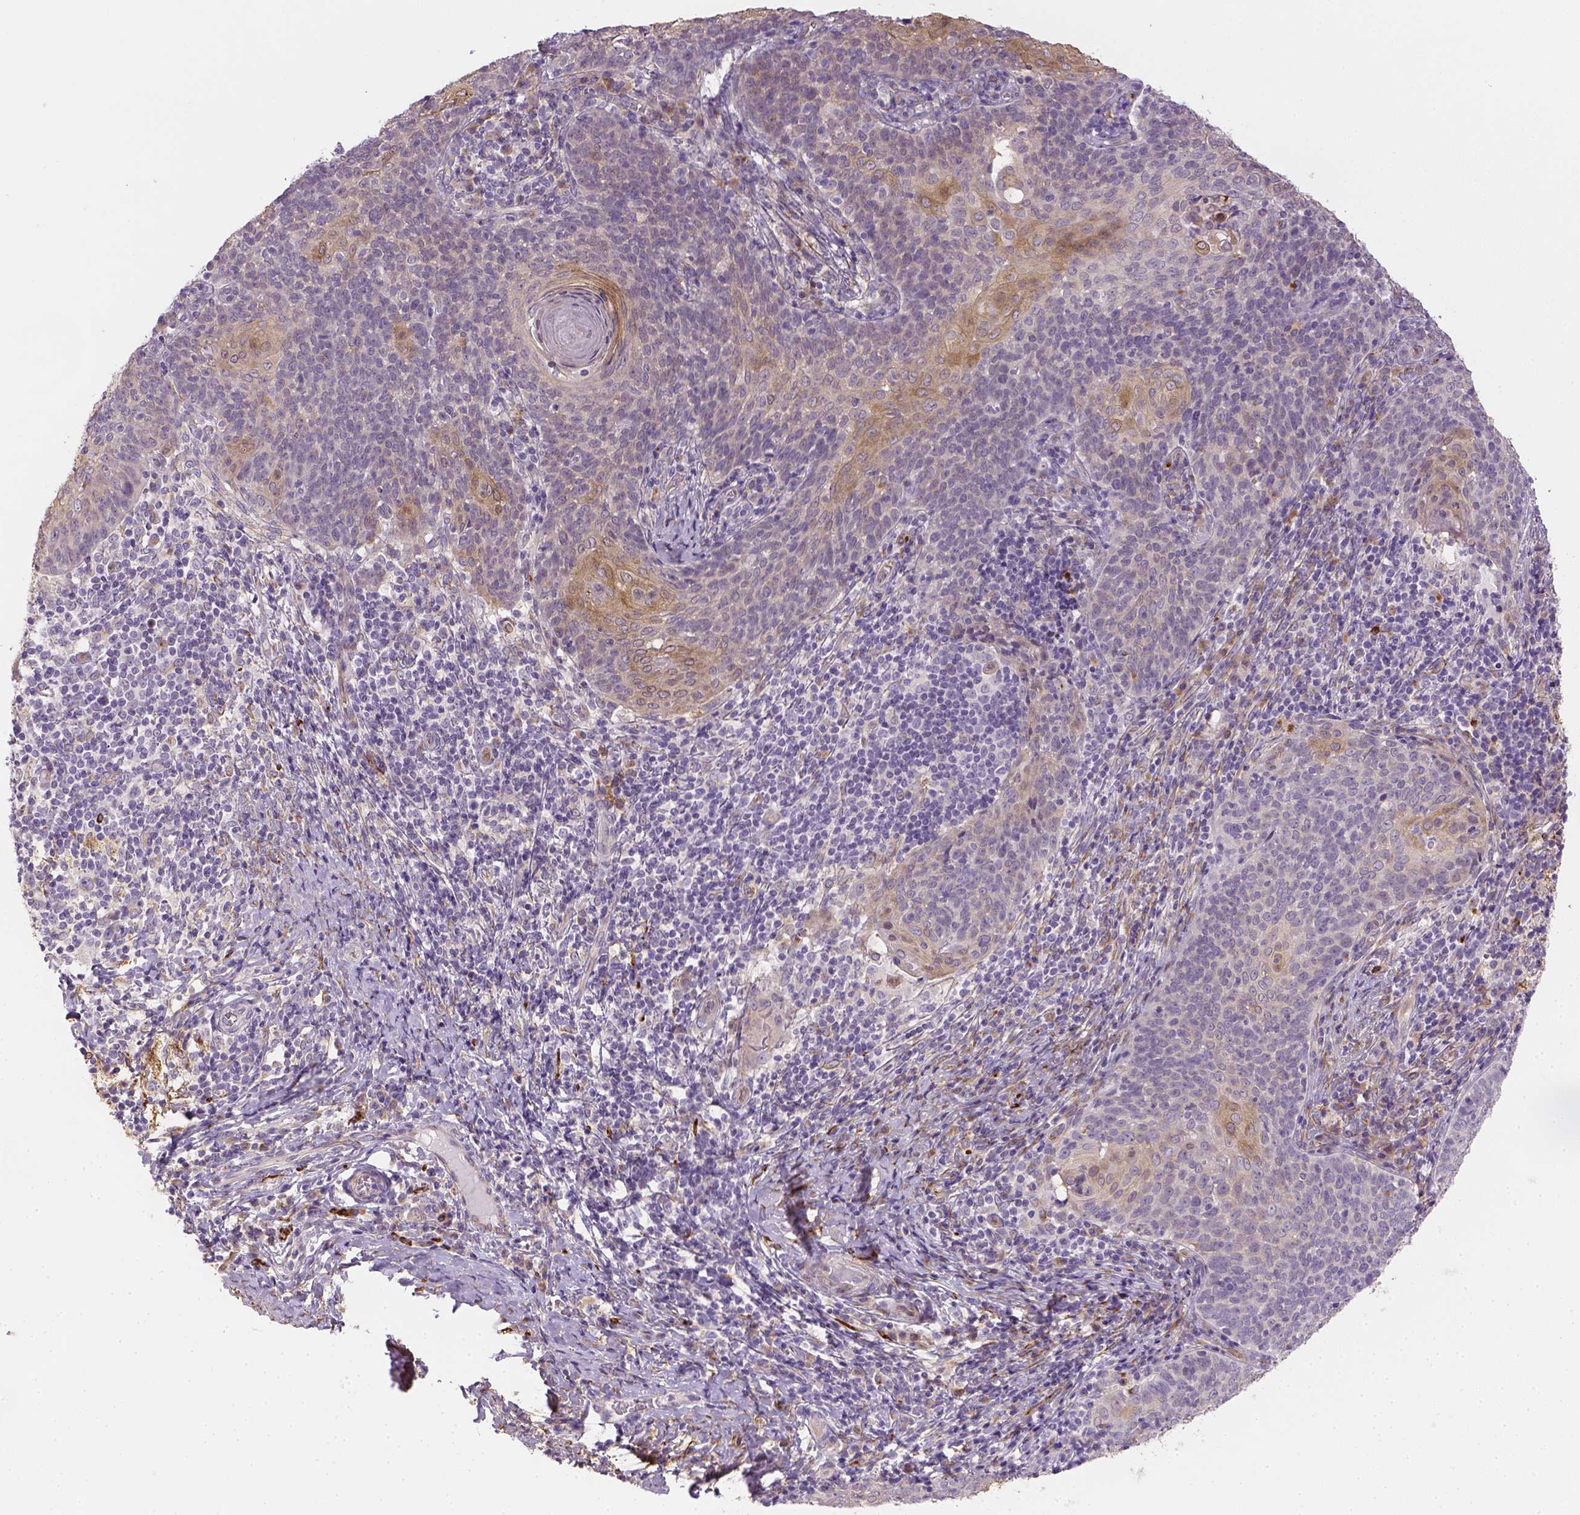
{"staining": {"intensity": "weak", "quantity": "<25%", "location": "cytoplasmic/membranous"}, "tissue": "cervical cancer", "cell_type": "Tumor cells", "image_type": "cancer", "snomed": [{"axis": "morphology", "description": "Normal tissue, NOS"}, {"axis": "morphology", "description": "Squamous cell carcinoma, NOS"}, {"axis": "topography", "description": "Cervix"}], "caption": "Histopathology image shows no significant protein staining in tumor cells of cervical cancer.", "gene": "CACNB1", "patient": {"sex": "female", "age": 39}}